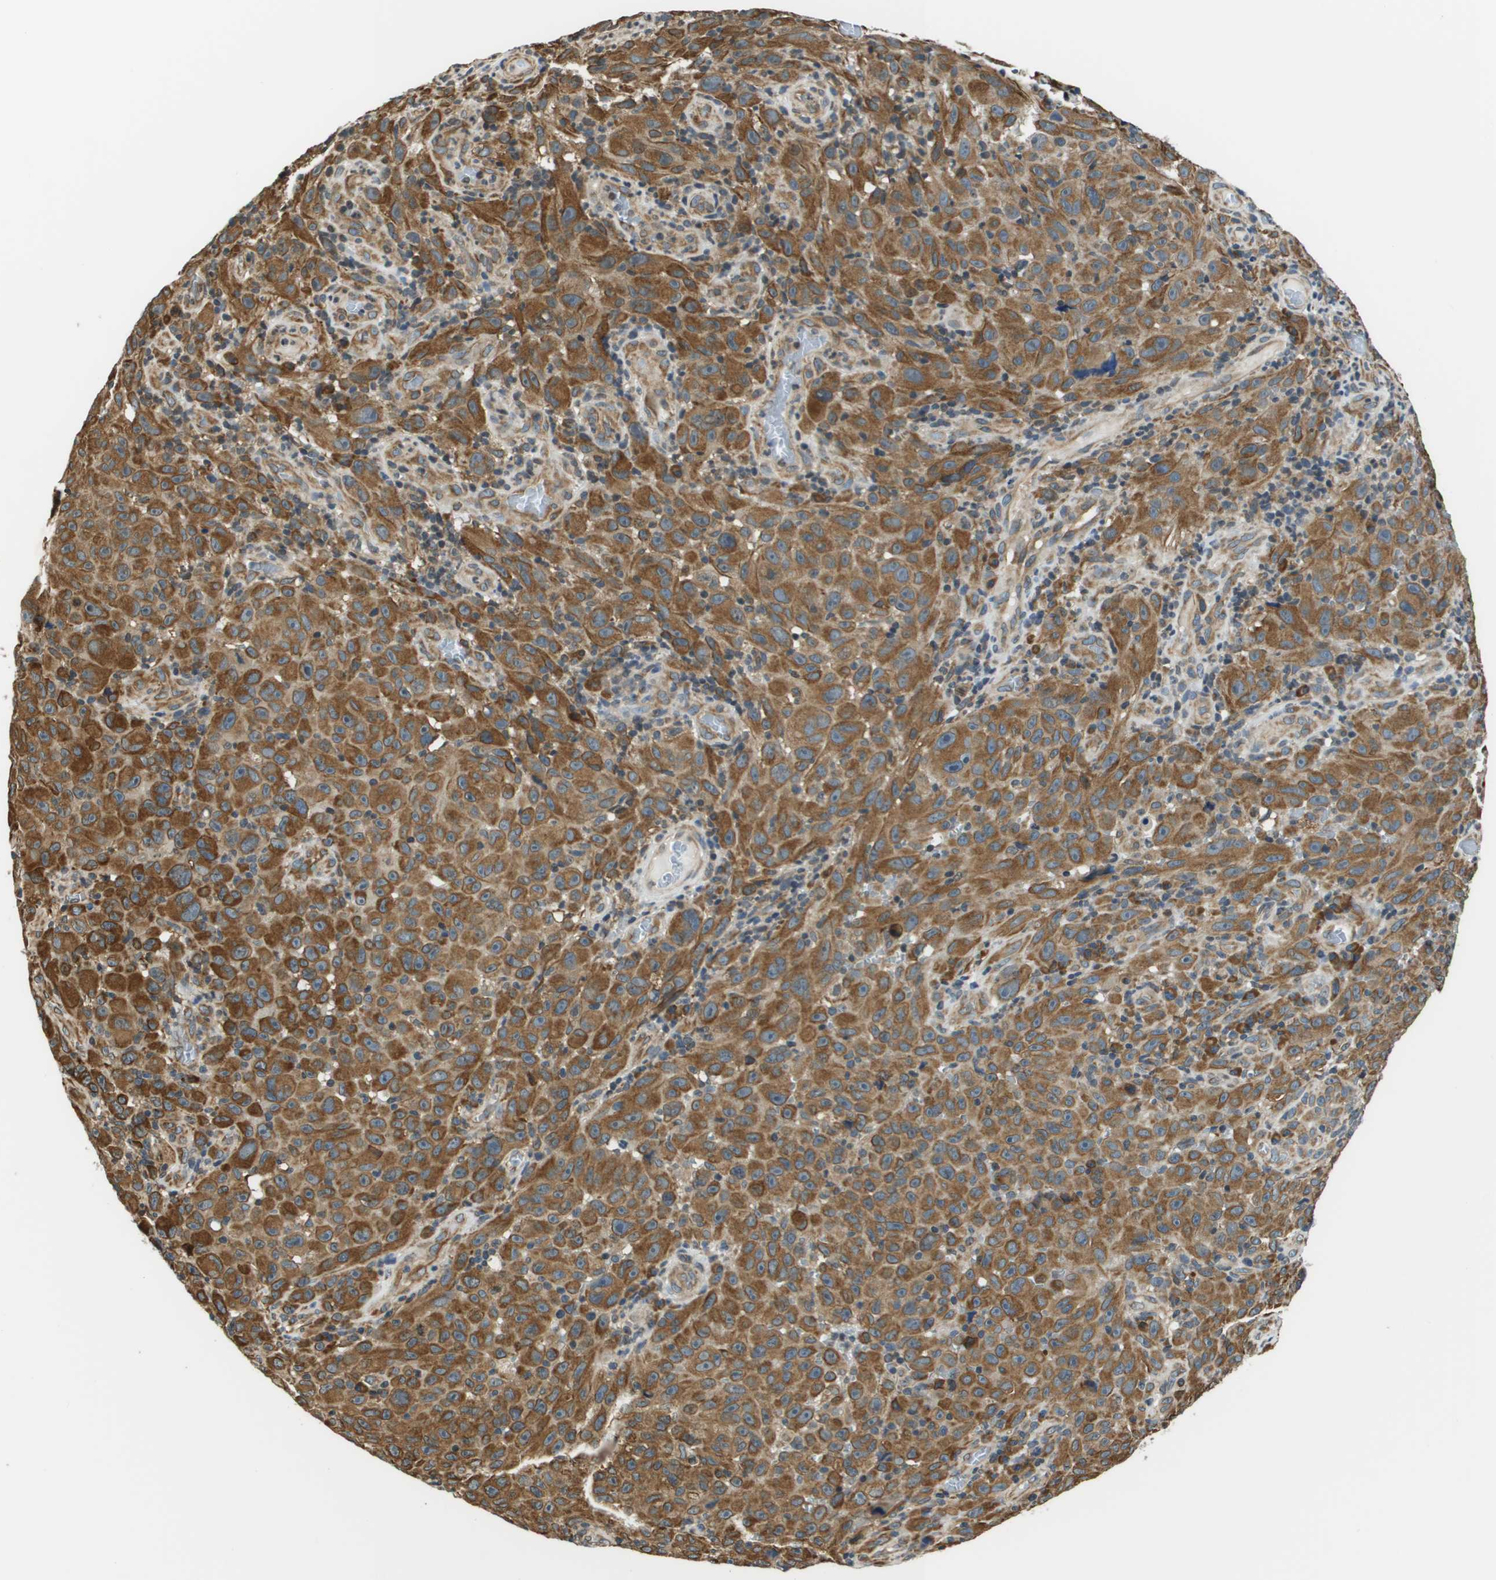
{"staining": {"intensity": "moderate", "quantity": ">75%", "location": "cytoplasmic/membranous"}, "tissue": "melanoma", "cell_type": "Tumor cells", "image_type": "cancer", "snomed": [{"axis": "morphology", "description": "Malignant melanoma, NOS"}, {"axis": "topography", "description": "Skin"}], "caption": "Immunohistochemistry histopathology image of melanoma stained for a protein (brown), which shows medium levels of moderate cytoplasmic/membranous positivity in about >75% of tumor cells.", "gene": "SEC62", "patient": {"sex": "female", "age": 82}}